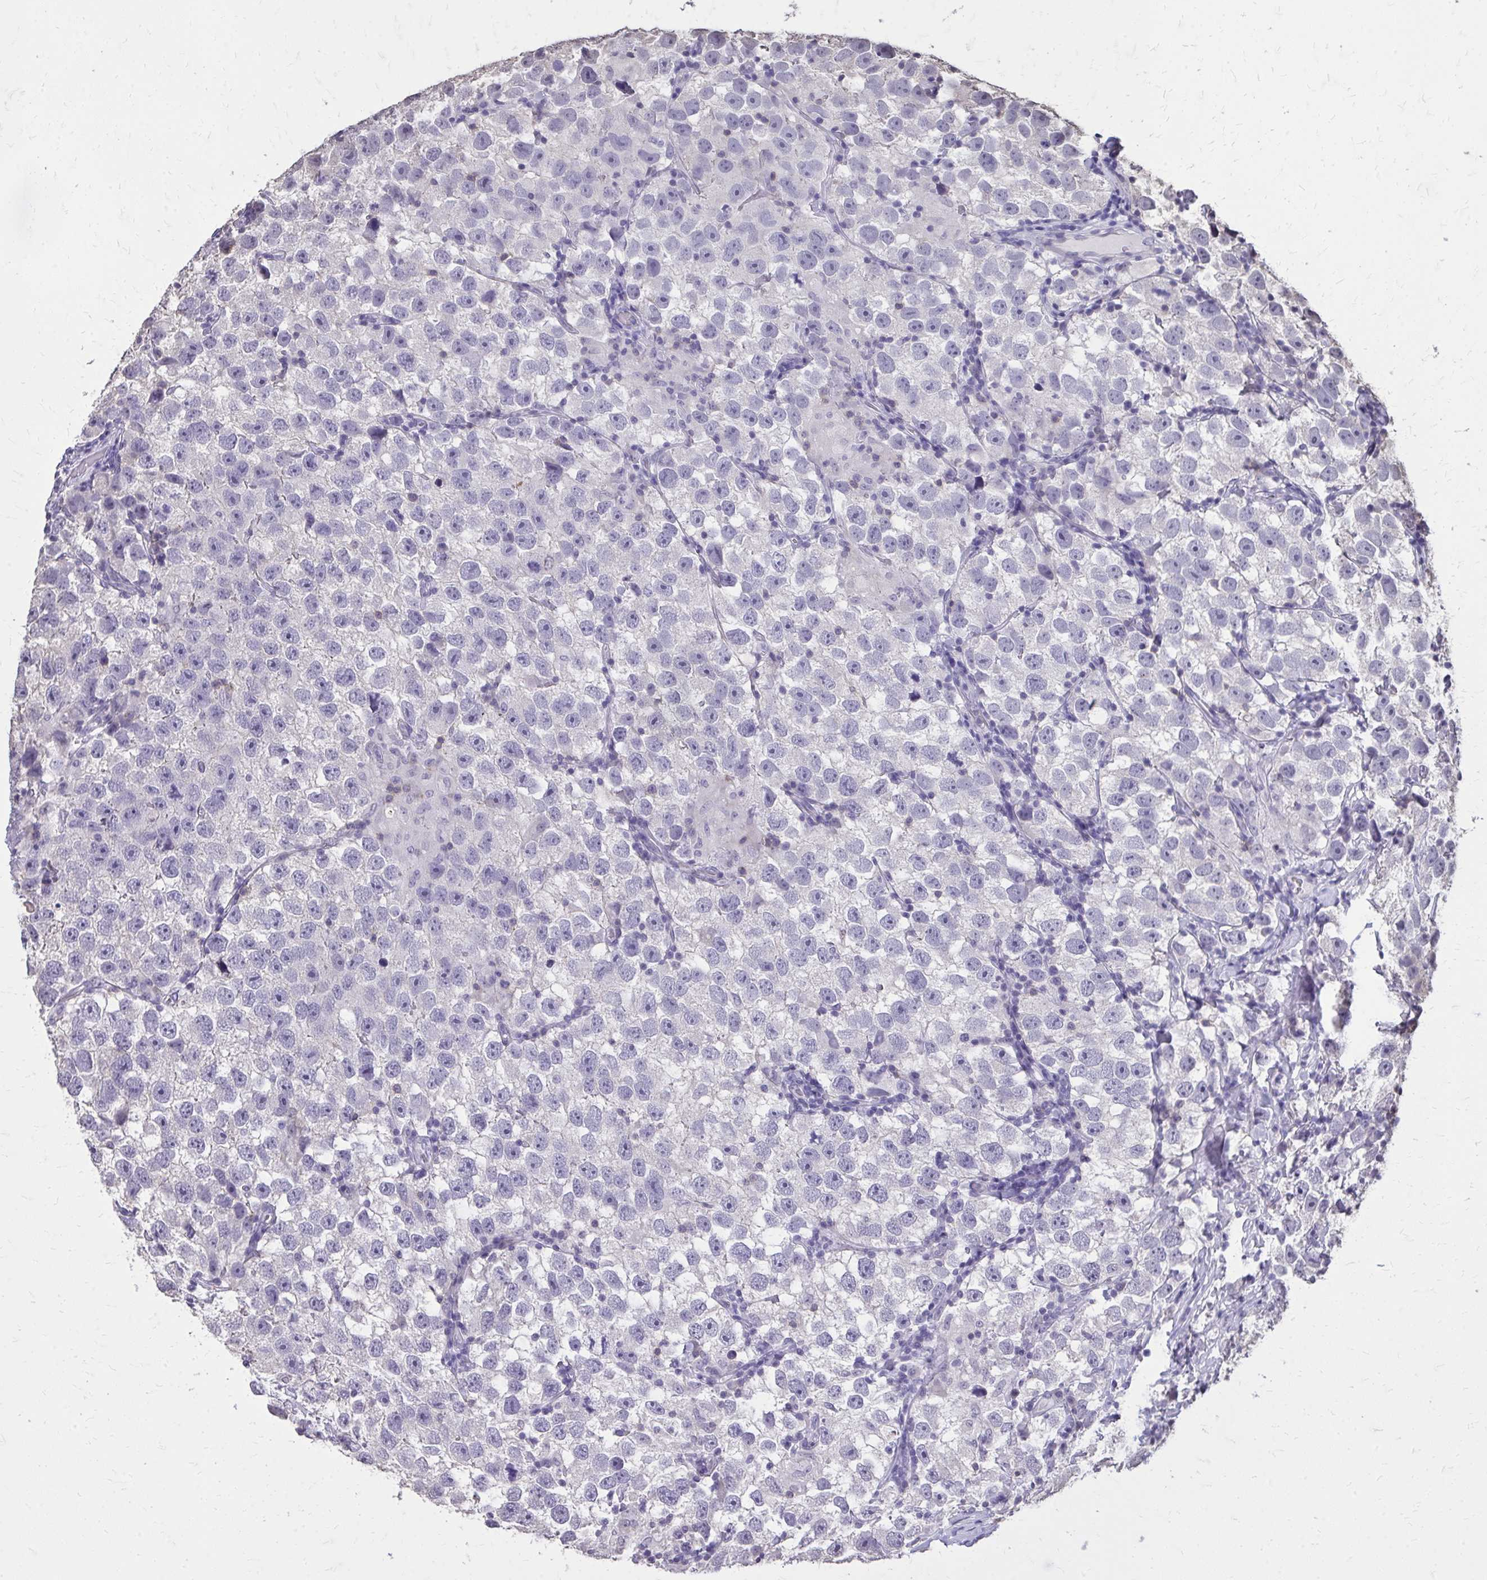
{"staining": {"intensity": "negative", "quantity": "none", "location": "none"}, "tissue": "testis cancer", "cell_type": "Tumor cells", "image_type": "cancer", "snomed": [{"axis": "morphology", "description": "Seminoma, NOS"}, {"axis": "topography", "description": "Testis"}], "caption": "DAB immunohistochemical staining of testis cancer (seminoma) reveals no significant expression in tumor cells.", "gene": "AKAP5", "patient": {"sex": "male", "age": 26}}